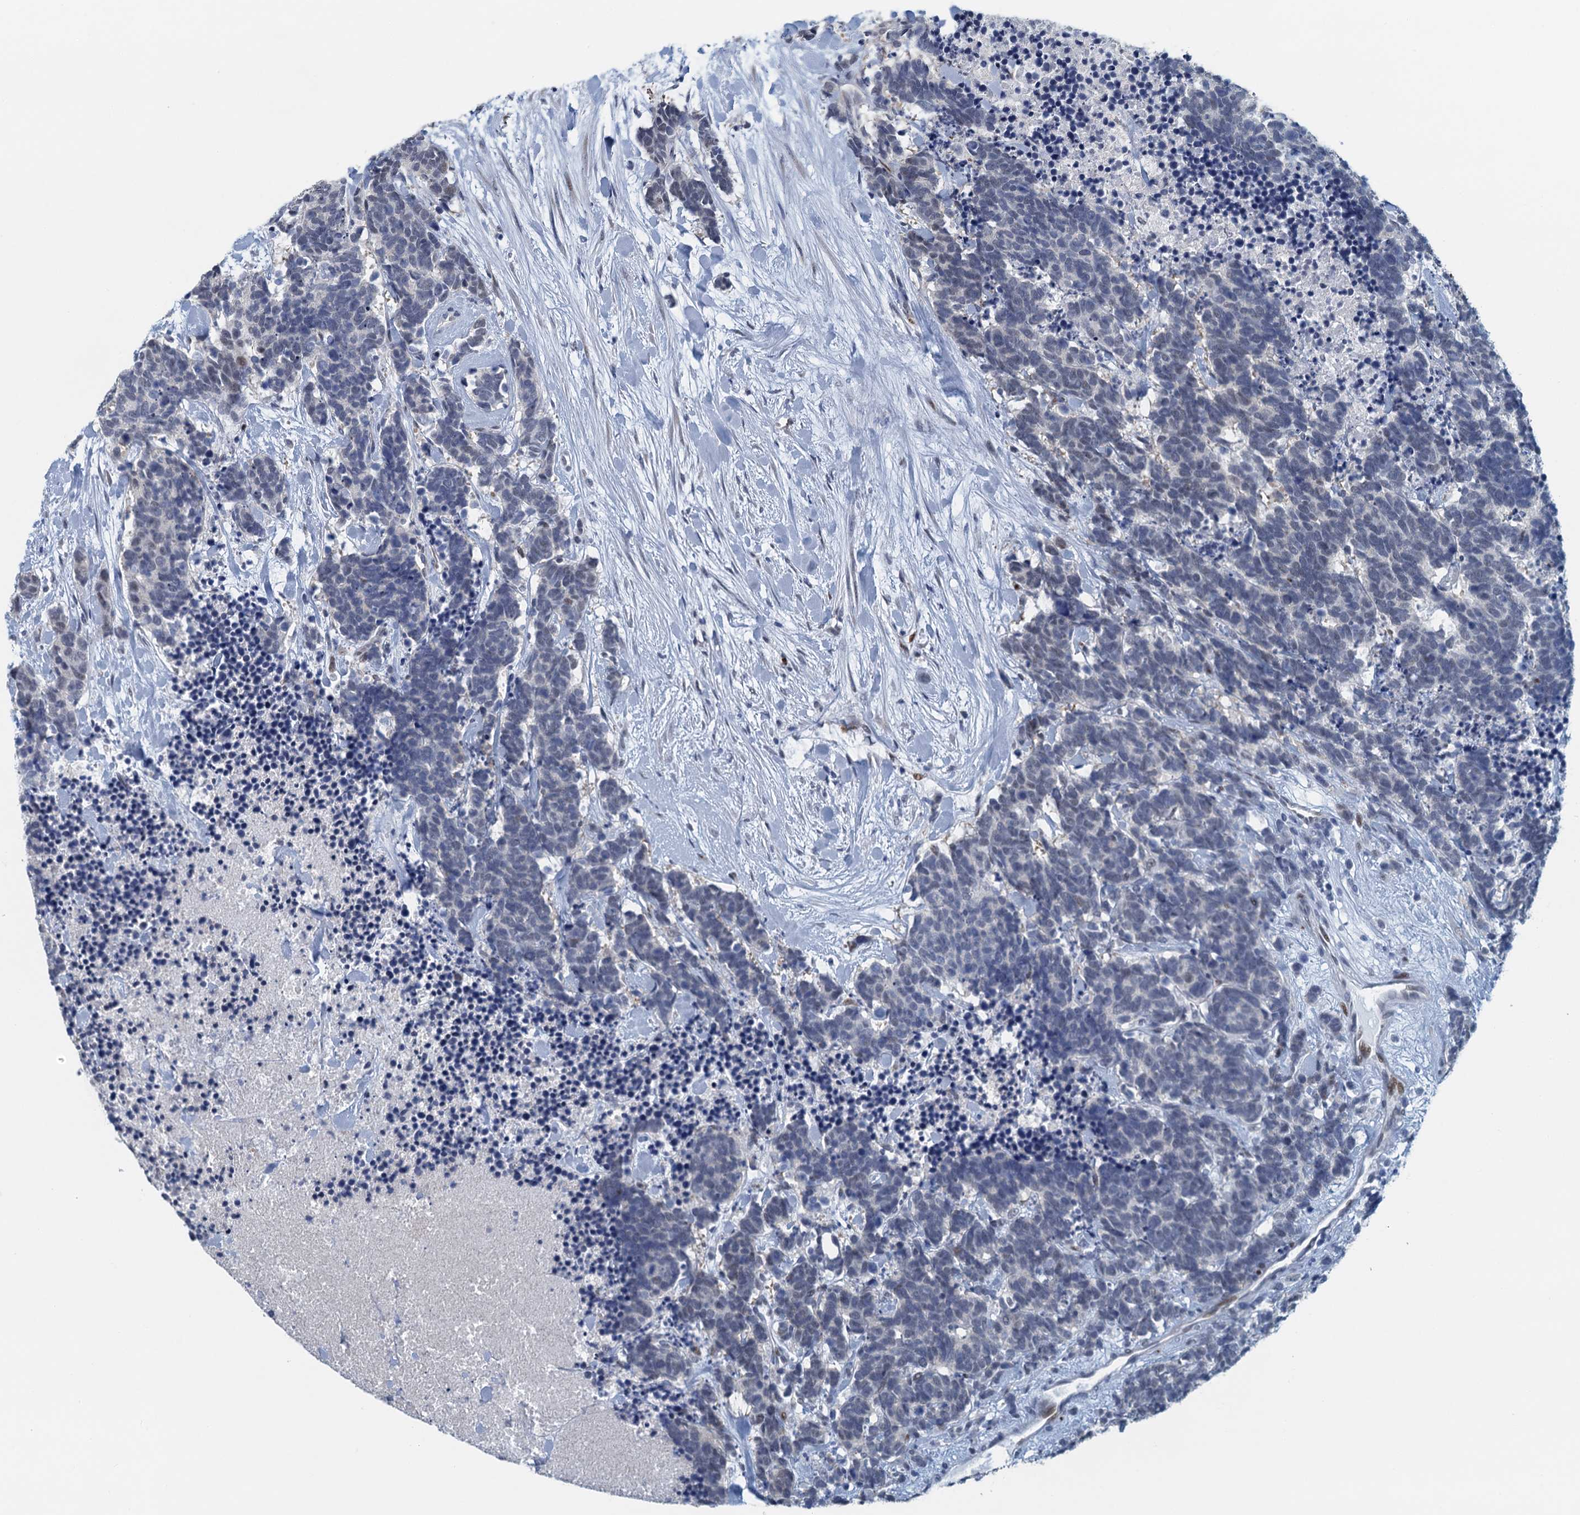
{"staining": {"intensity": "negative", "quantity": "none", "location": "none"}, "tissue": "carcinoid", "cell_type": "Tumor cells", "image_type": "cancer", "snomed": [{"axis": "morphology", "description": "Carcinoma, NOS"}, {"axis": "morphology", "description": "Carcinoid, malignant, NOS"}, {"axis": "topography", "description": "Prostate"}], "caption": "The micrograph displays no significant expression in tumor cells of carcinoid. The staining was performed using DAB to visualize the protein expression in brown, while the nuclei were stained in blue with hematoxylin (Magnification: 20x).", "gene": "TTLL9", "patient": {"sex": "male", "age": 57}}